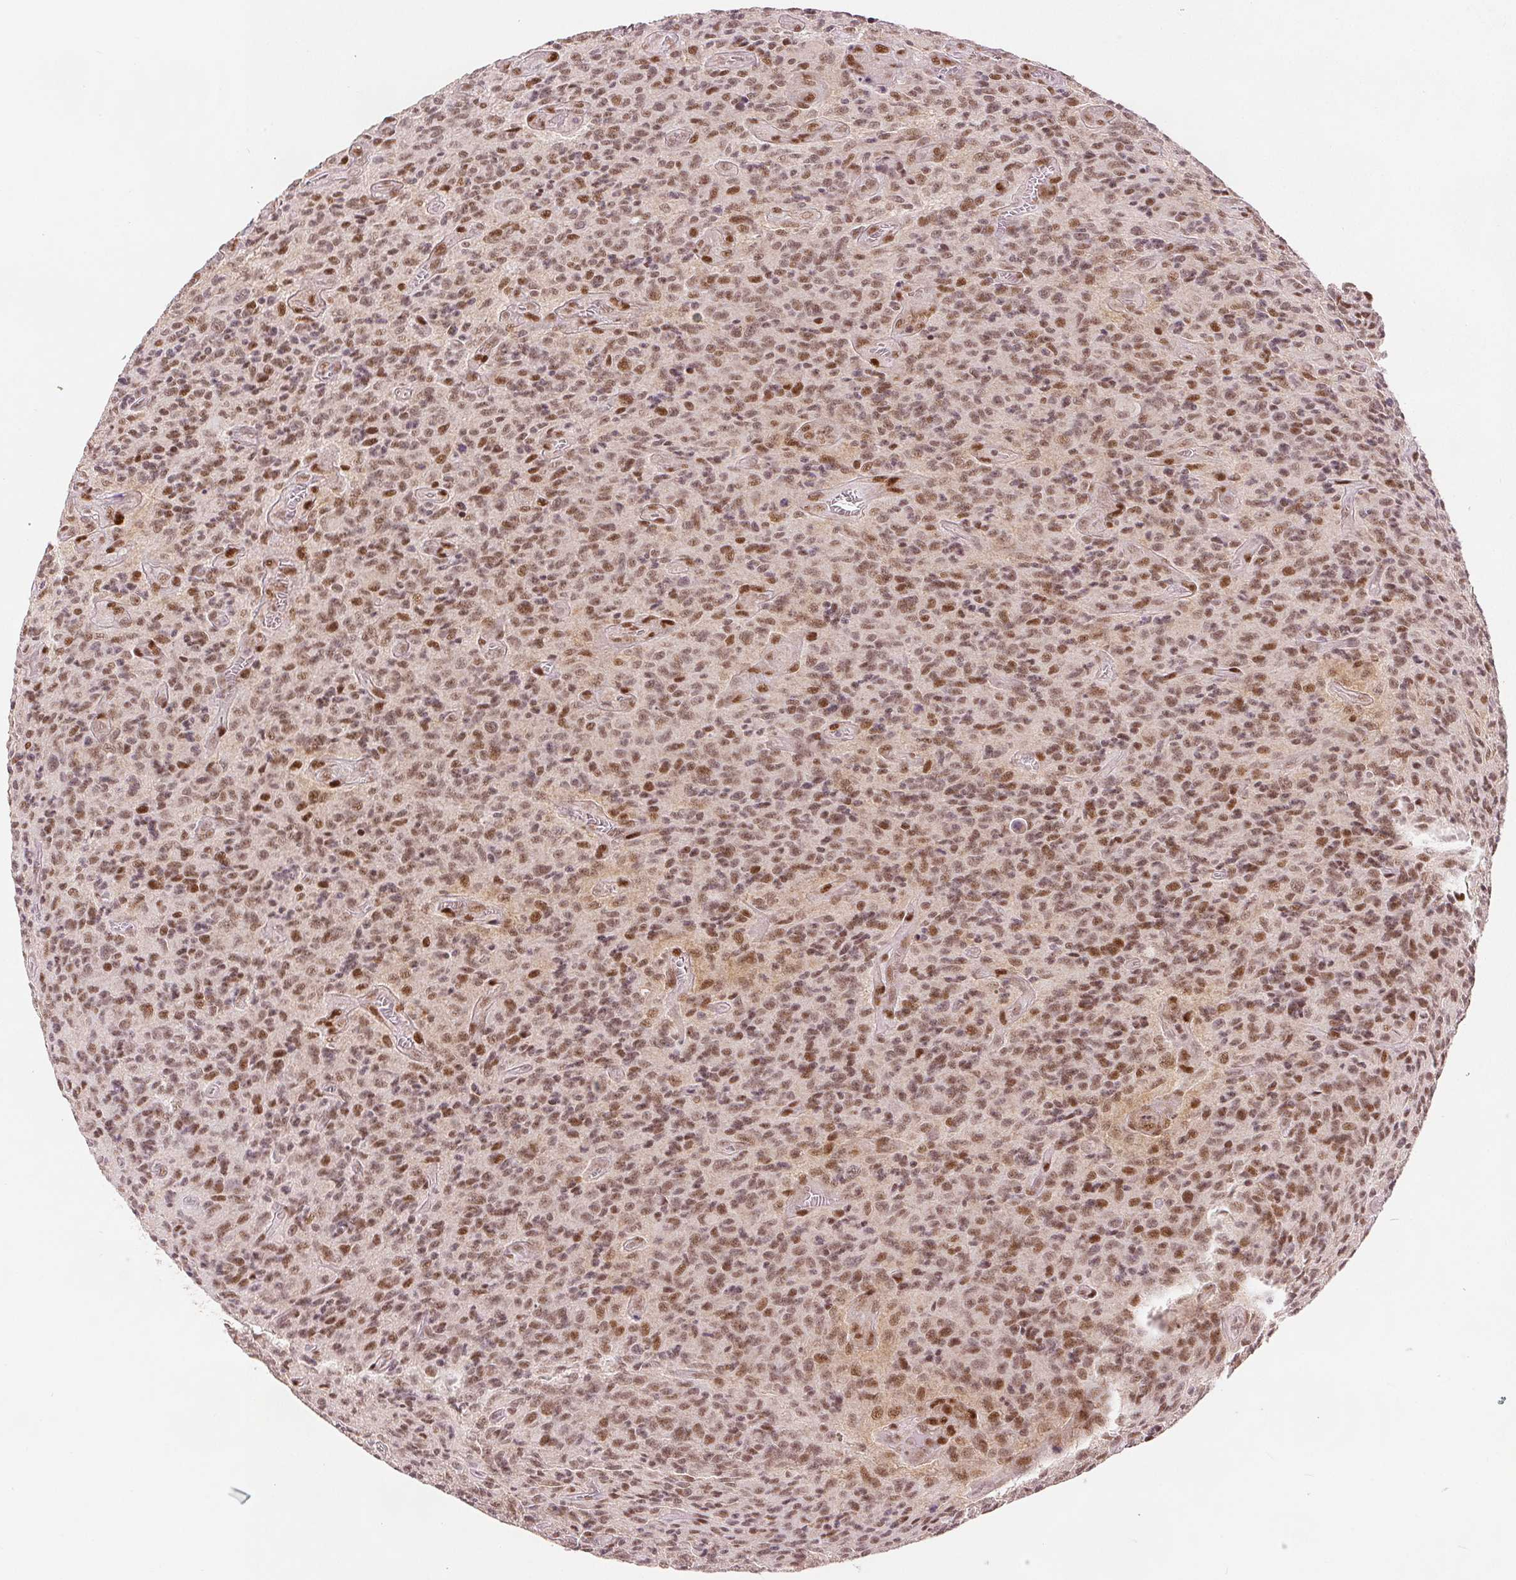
{"staining": {"intensity": "moderate", "quantity": ">75%", "location": "nuclear"}, "tissue": "glioma", "cell_type": "Tumor cells", "image_type": "cancer", "snomed": [{"axis": "morphology", "description": "Glioma, malignant, High grade"}, {"axis": "topography", "description": "Brain"}], "caption": "Approximately >75% of tumor cells in human glioma demonstrate moderate nuclear protein staining as visualized by brown immunohistochemical staining.", "gene": "ZNF703", "patient": {"sex": "male", "age": 76}}